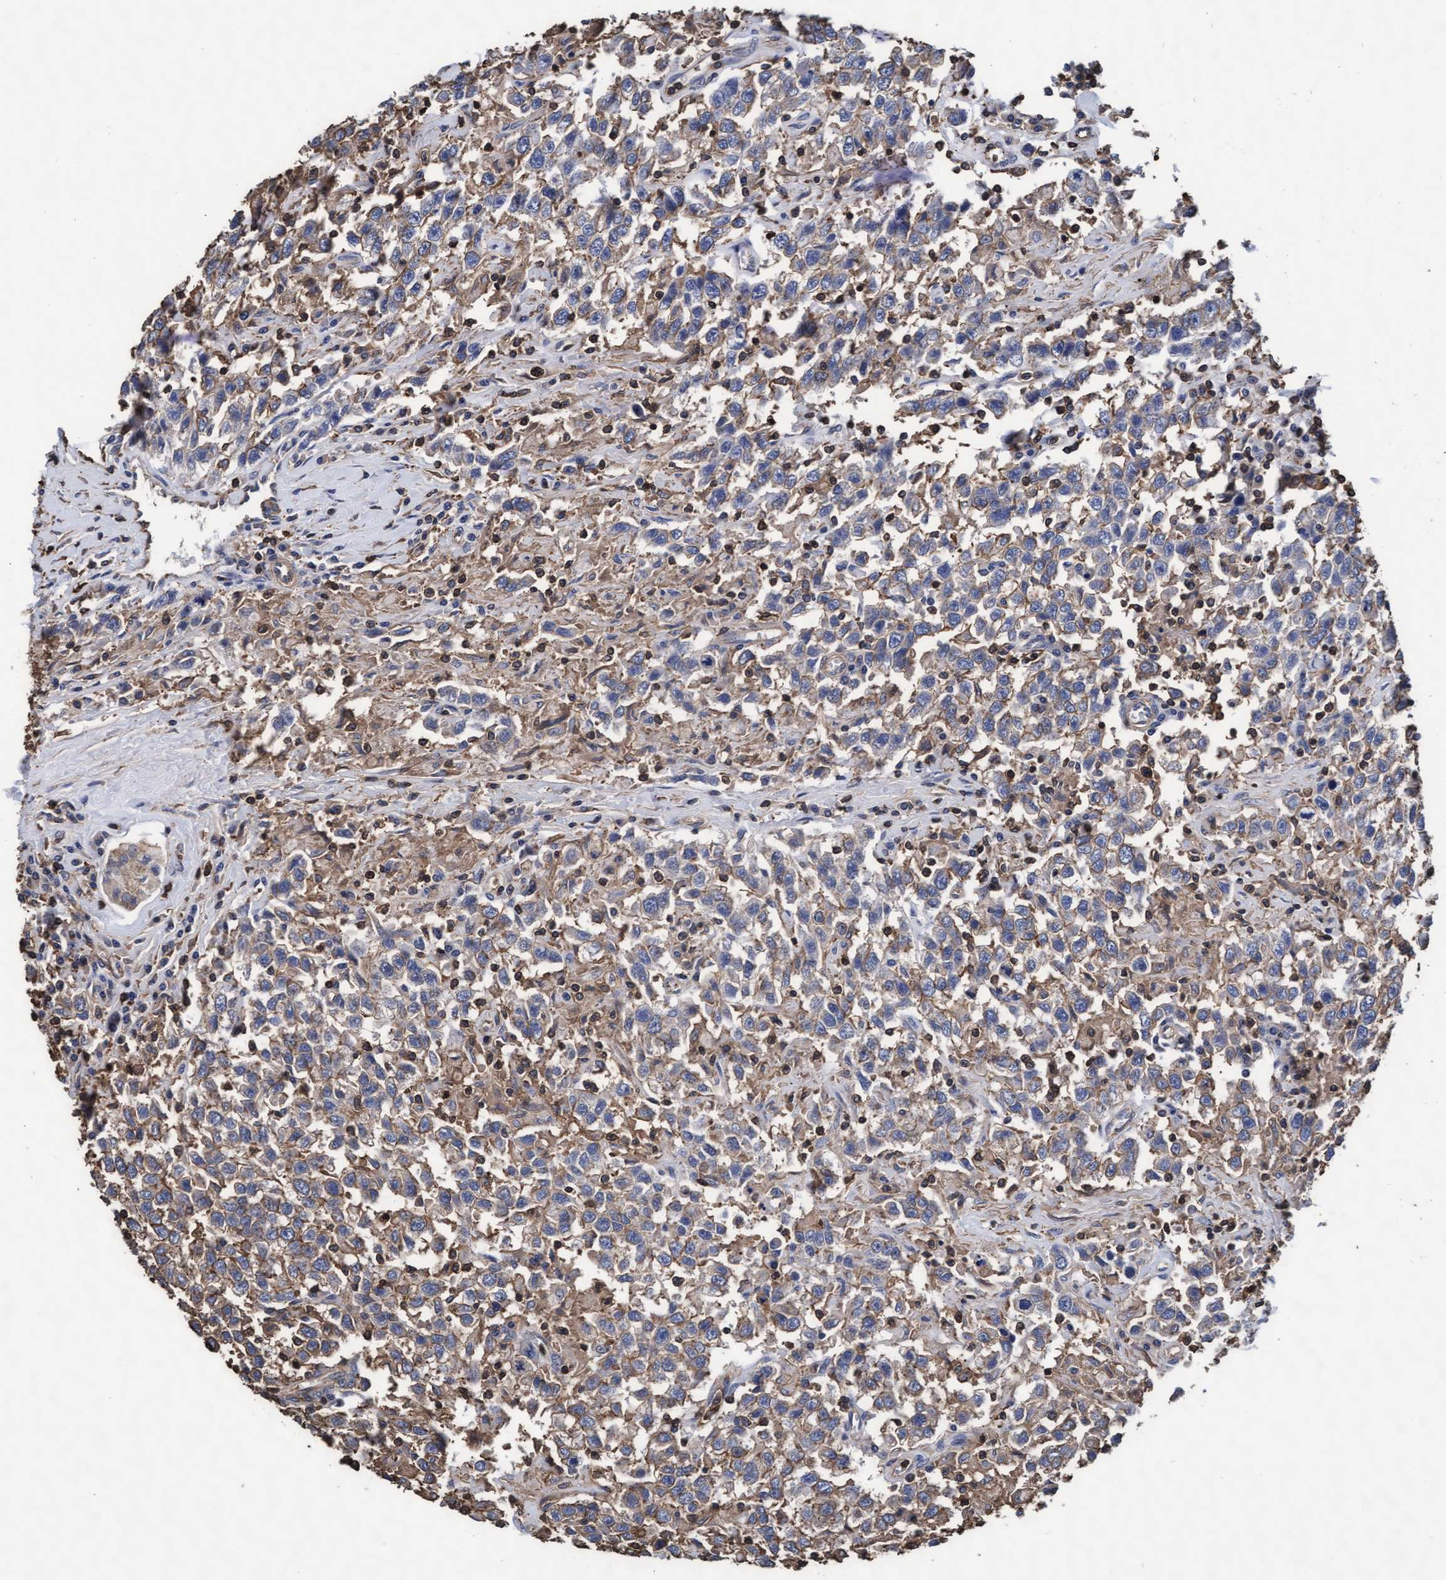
{"staining": {"intensity": "weak", "quantity": "25%-75%", "location": "cytoplasmic/membranous"}, "tissue": "testis cancer", "cell_type": "Tumor cells", "image_type": "cancer", "snomed": [{"axis": "morphology", "description": "Seminoma, NOS"}, {"axis": "topography", "description": "Testis"}], "caption": "The photomicrograph demonstrates immunohistochemical staining of seminoma (testis). There is weak cytoplasmic/membranous staining is identified in about 25%-75% of tumor cells.", "gene": "GRHPR", "patient": {"sex": "male", "age": 41}}